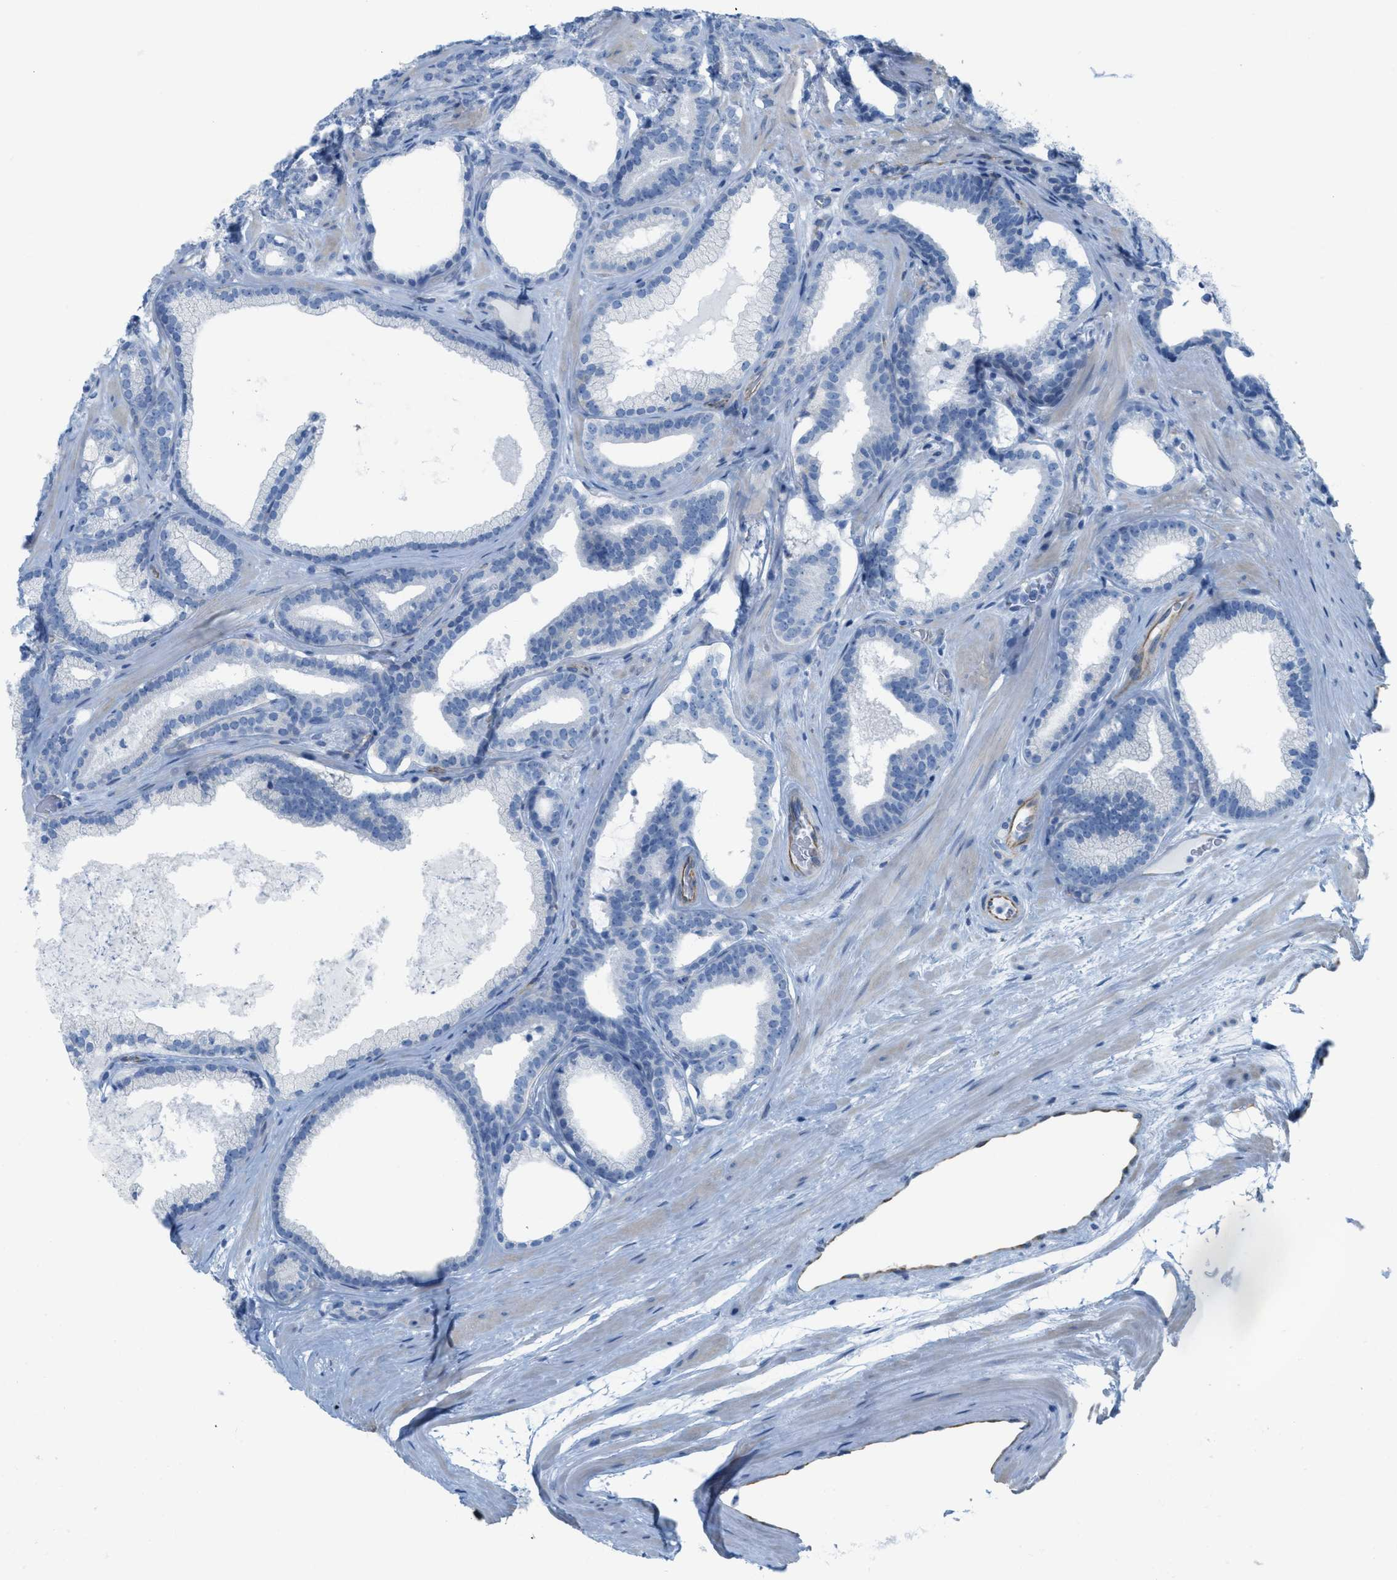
{"staining": {"intensity": "negative", "quantity": "none", "location": "none"}, "tissue": "prostate cancer", "cell_type": "Tumor cells", "image_type": "cancer", "snomed": [{"axis": "morphology", "description": "Adenocarcinoma, High grade"}, {"axis": "topography", "description": "Prostate"}], "caption": "DAB (3,3'-diaminobenzidine) immunohistochemical staining of human prostate cancer shows no significant staining in tumor cells.", "gene": "SLC12A1", "patient": {"sex": "male", "age": 60}}